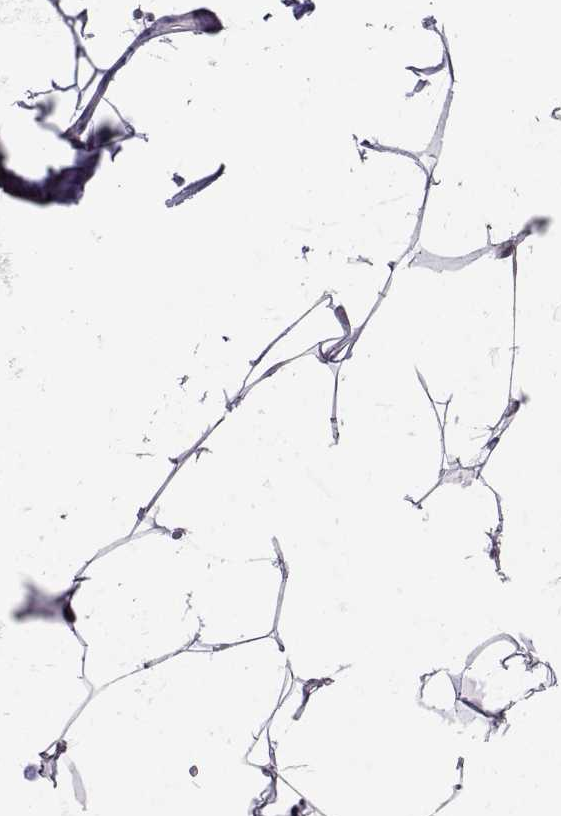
{"staining": {"intensity": "negative", "quantity": "none", "location": "none"}, "tissue": "breast", "cell_type": "Adipocytes", "image_type": "normal", "snomed": [{"axis": "morphology", "description": "Normal tissue, NOS"}, {"axis": "topography", "description": "Breast"}], "caption": "Human breast stained for a protein using immunohistochemistry shows no positivity in adipocytes.", "gene": "KRT77", "patient": {"sex": "female", "age": 32}}